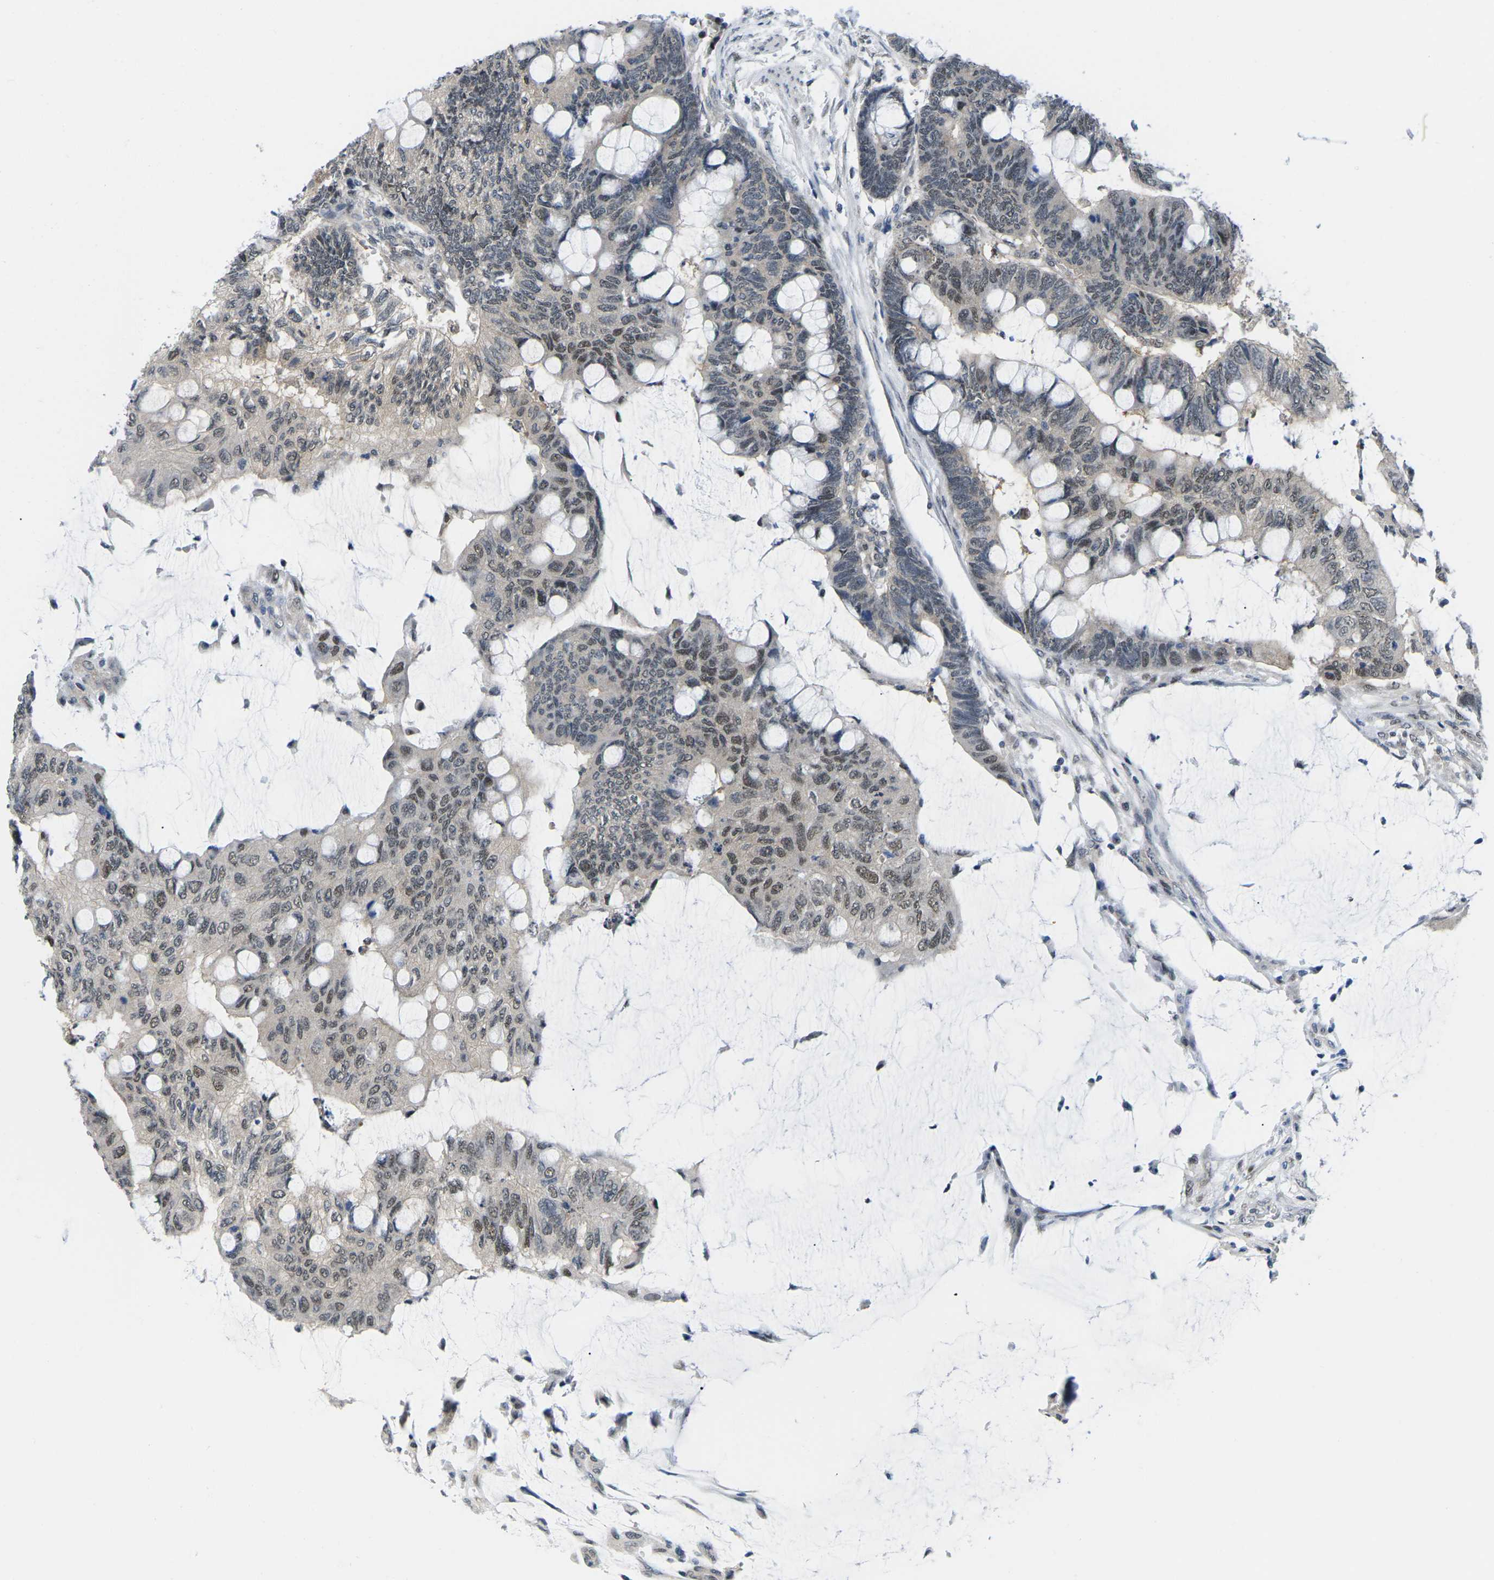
{"staining": {"intensity": "moderate", "quantity": "25%-75%", "location": "nuclear"}, "tissue": "colorectal cancer", "cell_type": "Tumor cells", "image_type": "cancer", "snomed": [{"axis": "morphology", "description": "Normal tissue, NOS"}, {"axis": "morphology", "description": "Adenocarcinoma, NOS"}, {"axis": "topography", "description": "Rectum"}], "caption": "High-power microscopy captured an IHC histopathology image of colorectal cancer (adenocarcinoma), revealing moderate nuclear staining in about 25%-75% of tumor cells.", "gene": "UBA7", "patient": {"sex": "male", "age": 92}}